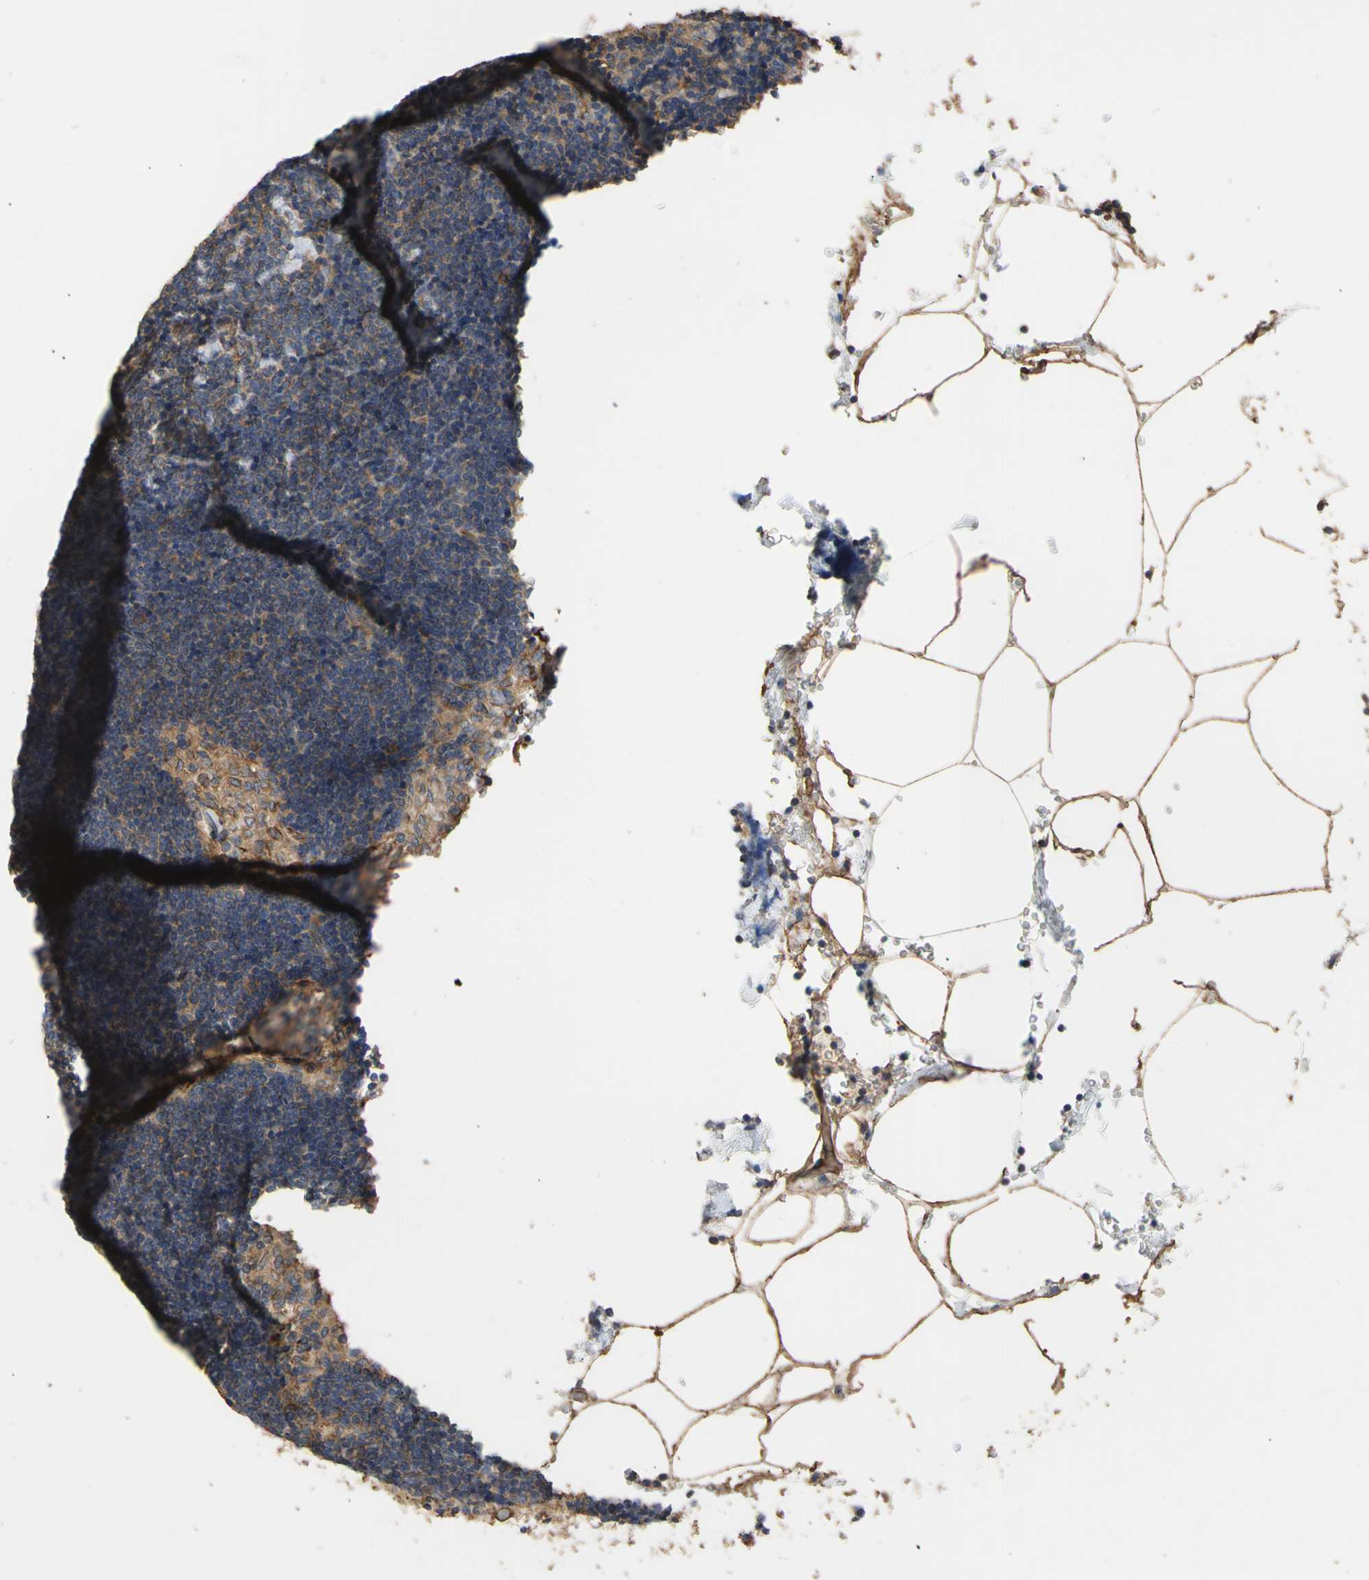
{"staining": {"intensity": "moderate", "quantity": ">75%", "location": "cytoplasmic/membranous"}, "tissue": "lymph node", "cell_type": "Germinal center cells", "image_type": "normal", "snomed": [{"axis": "morphology", "description": "Normal tissue, NOS"}, {"axis": "topography", "description": "Lymph node"}], "caption": "Germinal center cells demonstrate medium levels of moderate cytoplasmic/membranous positivity in about >75% of cells in benign human lymph node.", "gene": "EIF2S3", "patient": {"sex": "male", "age": 63}}